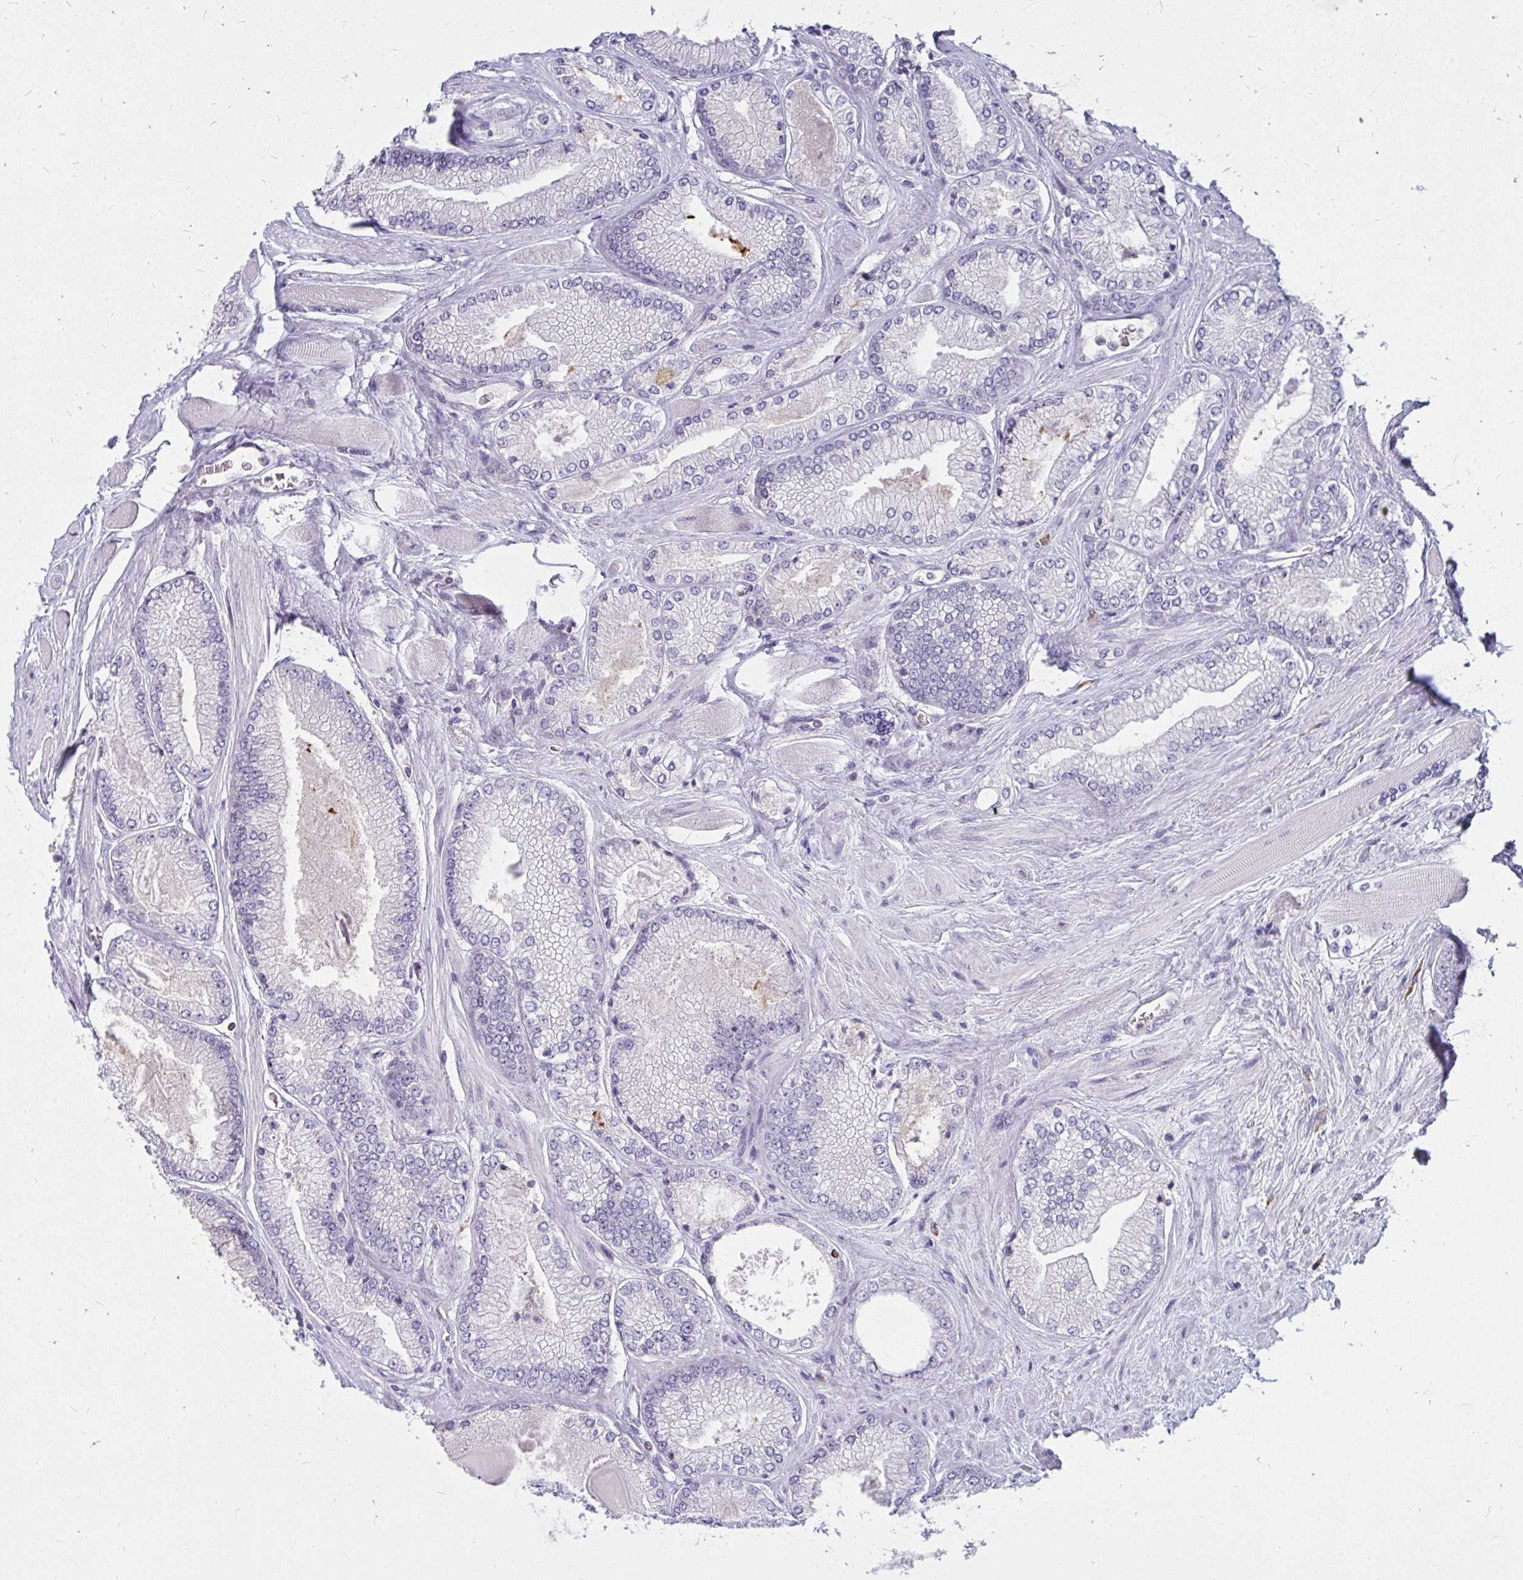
{"staining": {"intensity": "negative", "quantity": "none", "location": "none"}, "tissue": "prostate cancer", "cell_type": "Tumor cells", "image_type": "cancer", "snomed": [{"axis": "morphology", "description": "Adenocarcinoma, Low grade"}, {"axis": "topography", "description": "Prostate"}], "caption": "Protein analysis of prostate adenocarcinoma (low-grade) demonstrates no significant expression in tumor cells.", "gene": "FAM9A", "patient": {"sex": "male", "age": 67}}